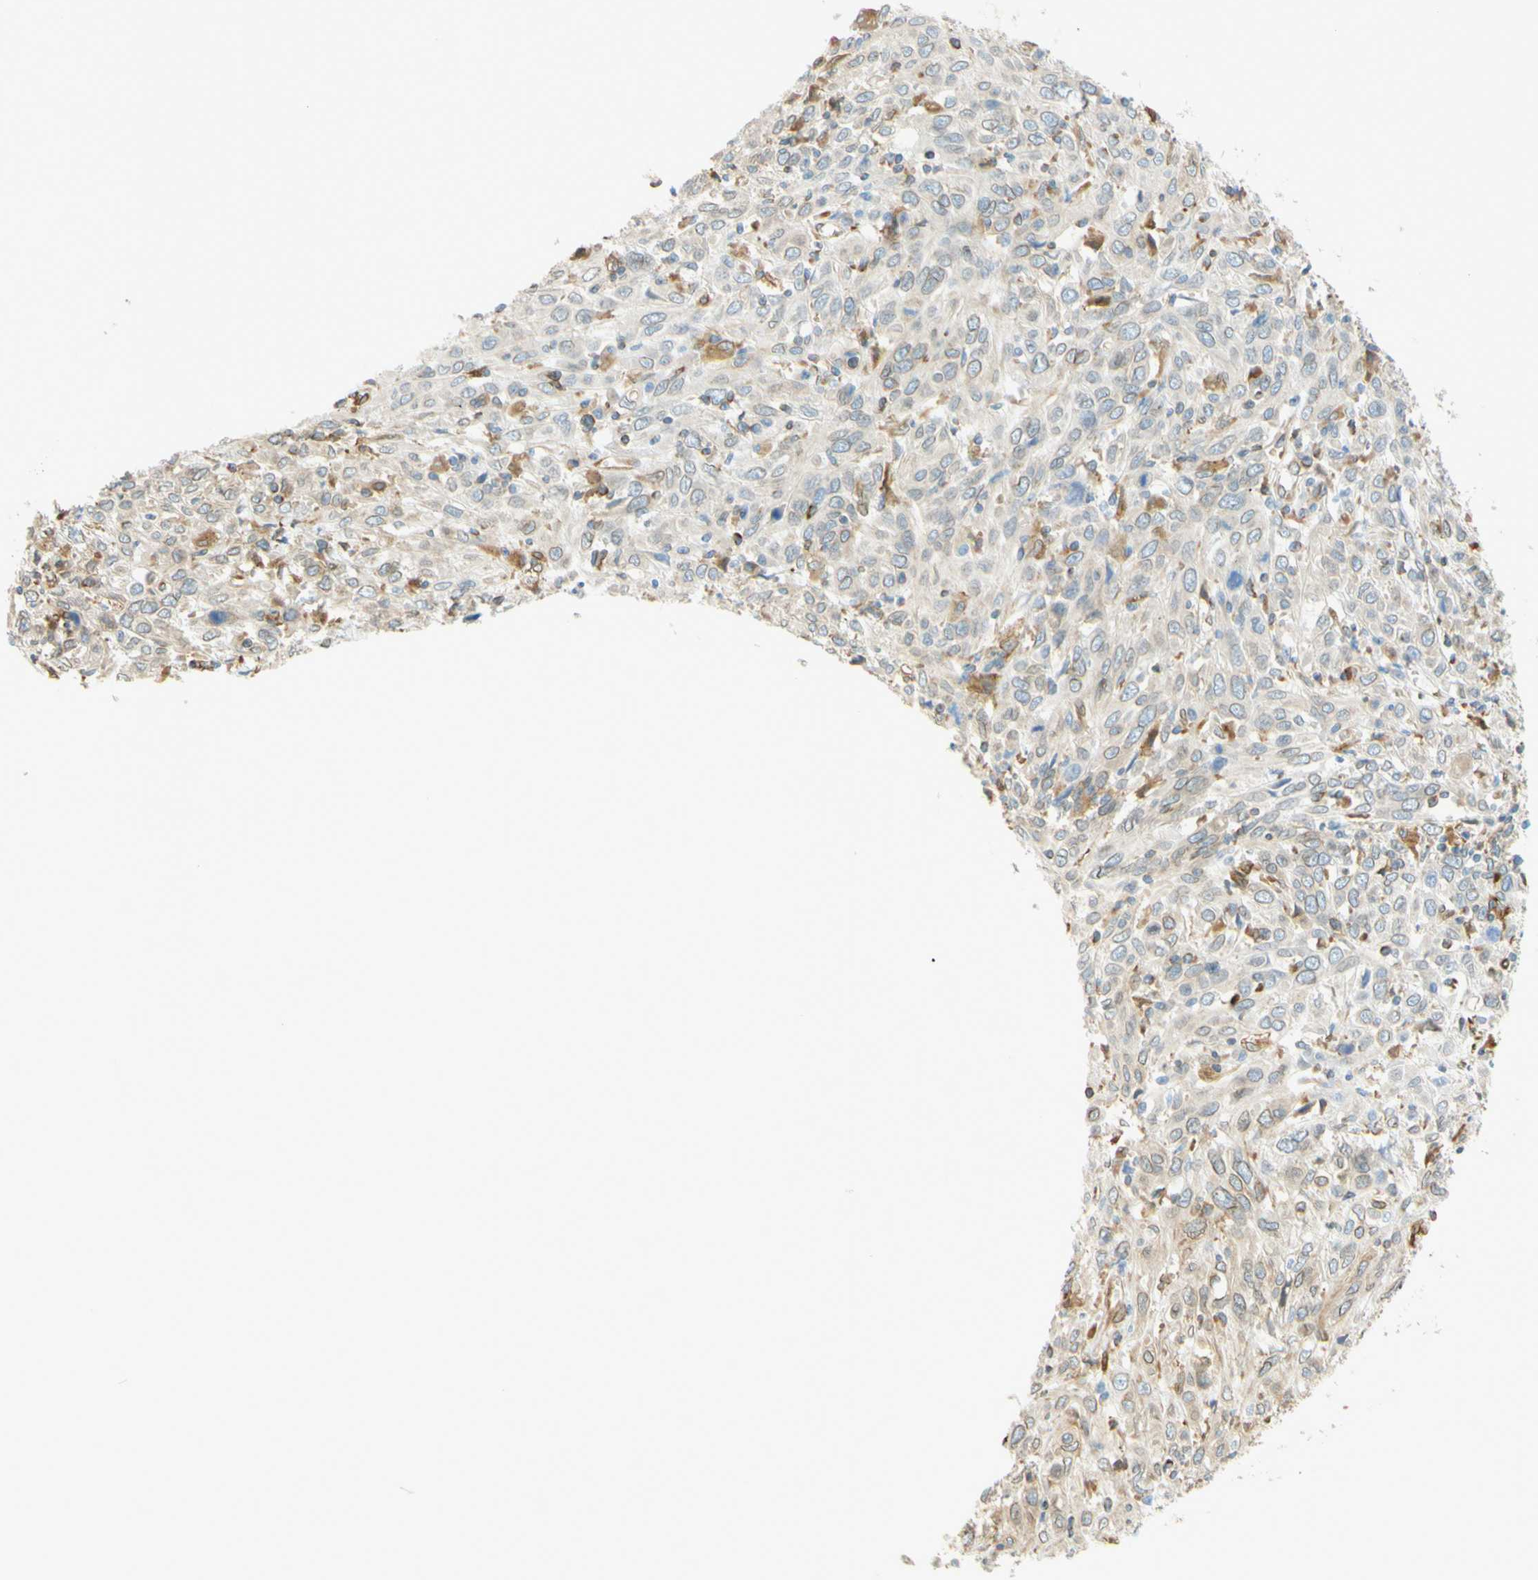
{"staining": {"intensity": "weak", "quantity": "25%-75%", "location": "cytoplasmic/membranous,nuclear"}, "tissue": "cervical cancer", "cell_type": "Tumor cells", "image_type": "cancer", "snomed": [{"axis": "morphology", "description": "Squamous cell carcinoma, NOS"}, {"axis": "topography", "description": "Cervix"}], "caption": "Tumor cells reveal low levels of weak cytoplasmic/membranous and nuclear expression in approximately 25%-75% of cells in squamous cell carcinoma (cervical).", "gene": "ENDOD1", "patient": {"sex": "female", "age": 46}}